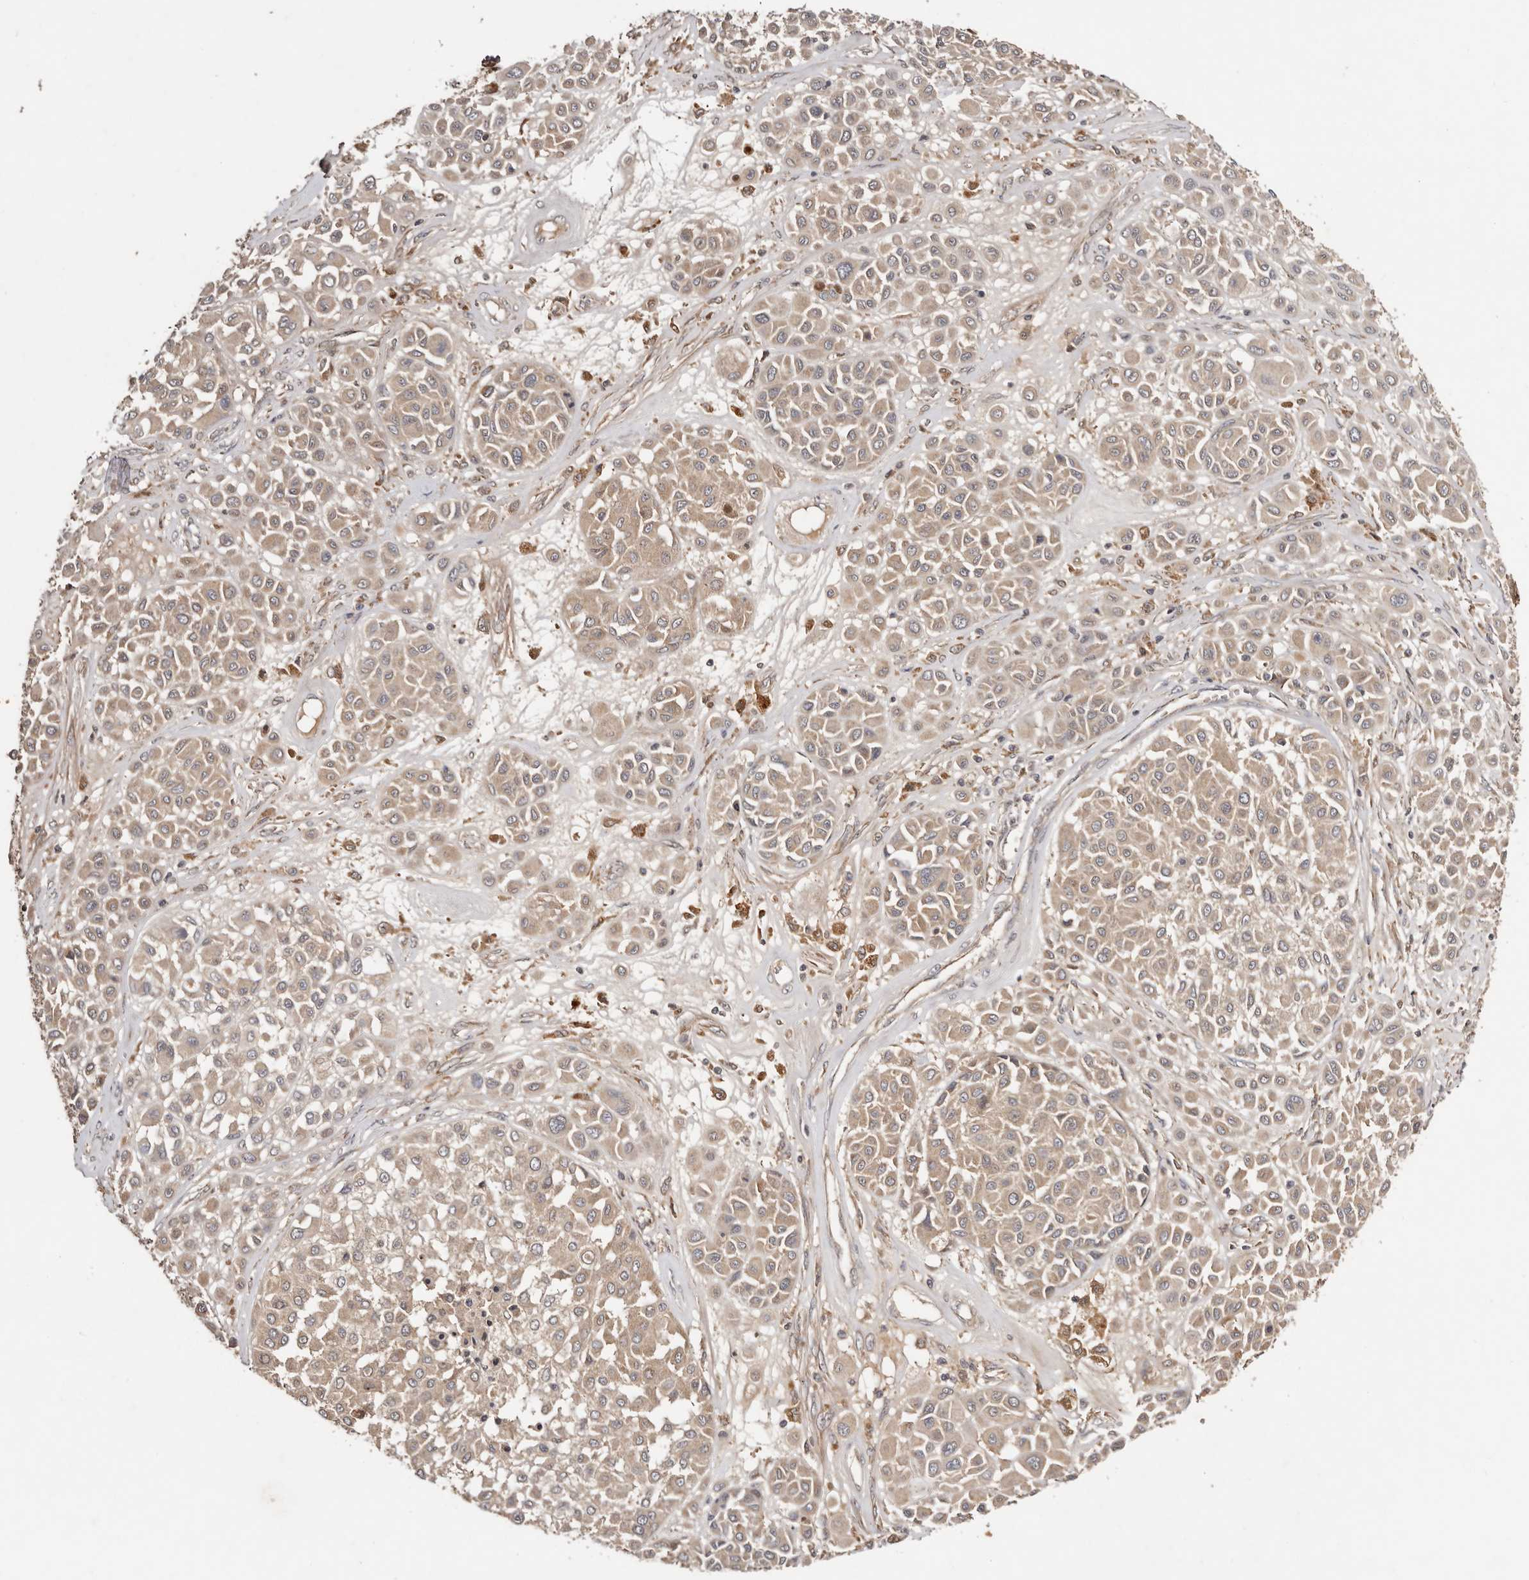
{"staining": {"intensity": "weak", "quantity": ">75%", "location": "cytoplasmic/membranous"}, "tissue": "melanoma", "cell_type": "Tumor cells", "image_type": "cancer", "snomed": [{"axis": "morphology", "description": "Malignant melanoma, Metastatic site"}, {"axis": "topography", "description": "Soft tissue"}], "caption": "Tumor cells display weak cytoplasmic/membranous positivity in approximately >75% of cells in melanoma.", "gene": "PKIB", "patient": {"sex": "male", "age": 41}}